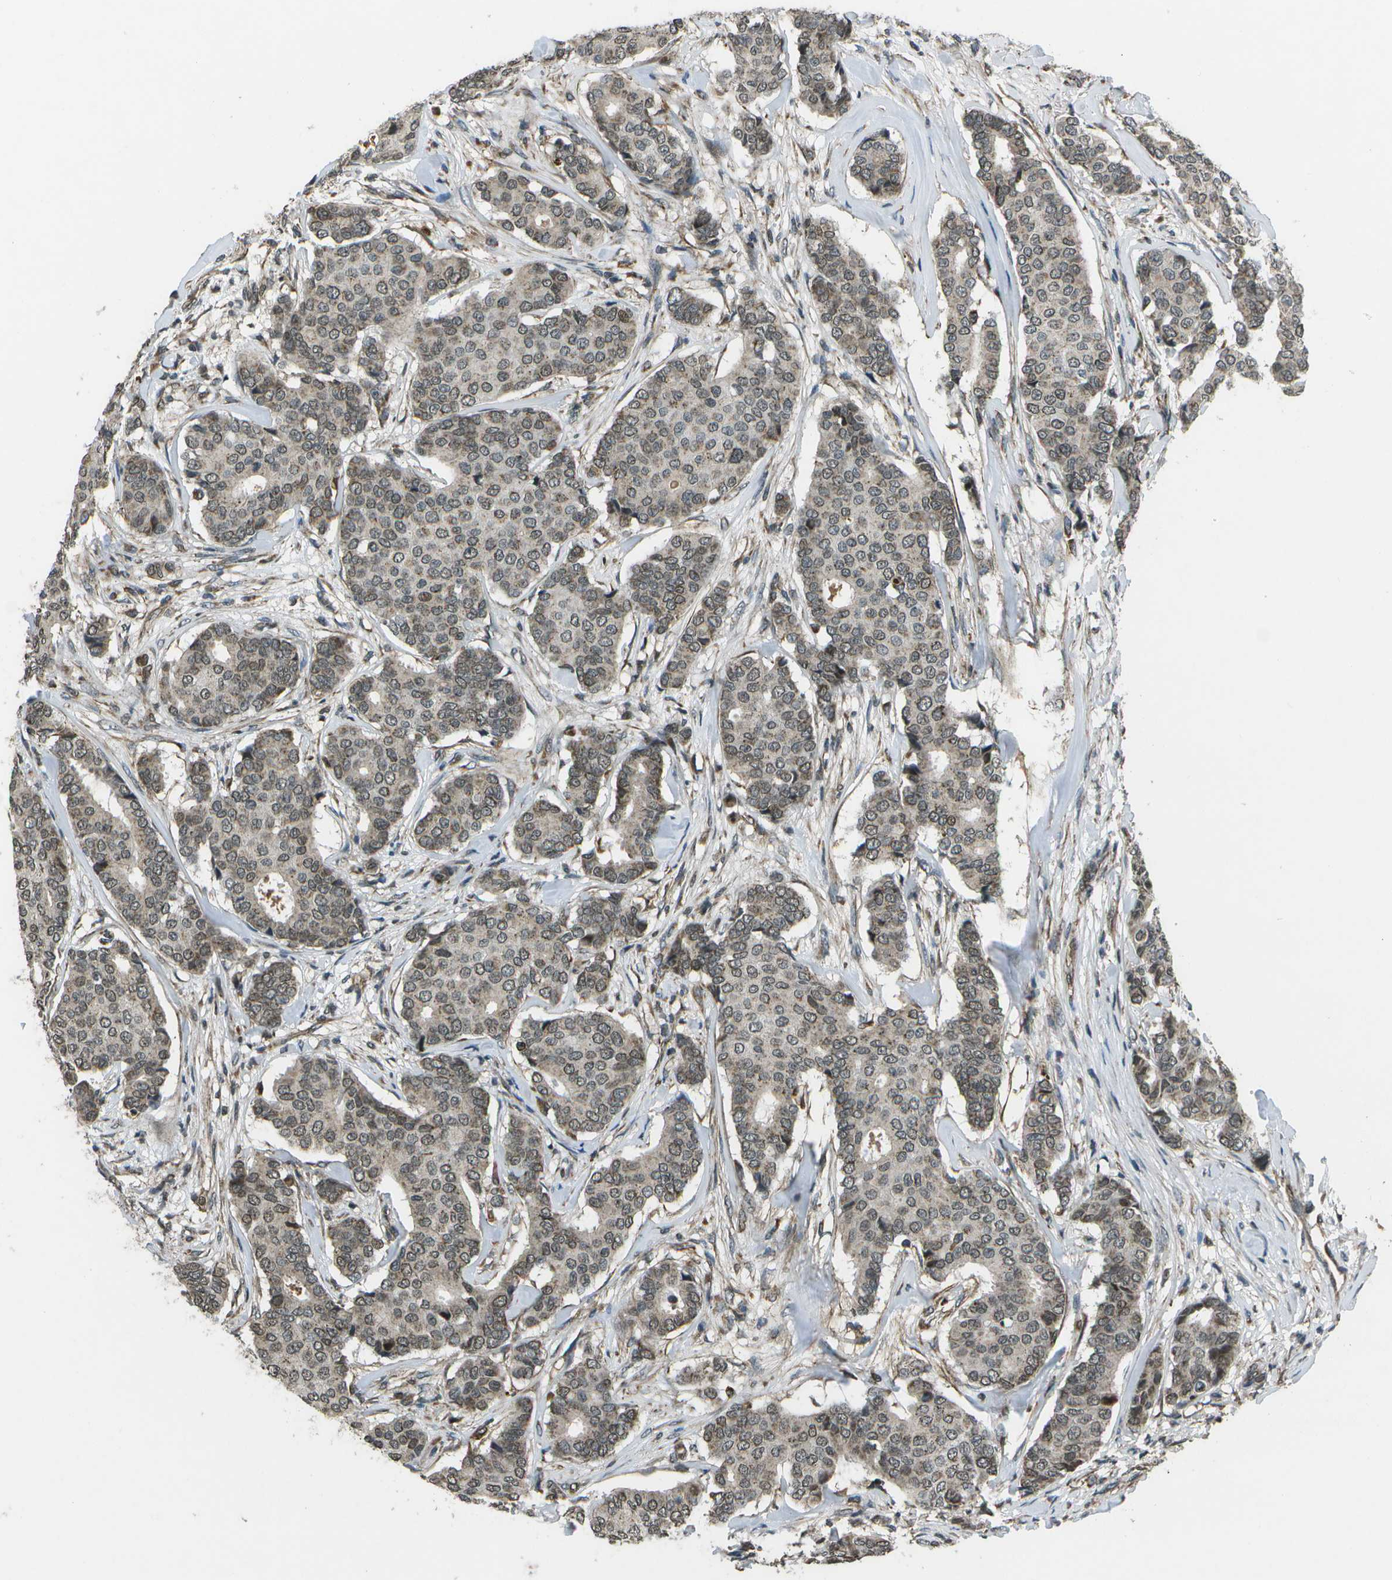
{"staining": {"intensity": "weak", "quantity": ">75%", "location": "cytoplasmic/membranous,nuclear"}, "tissue": "breast cancer", "cell_type": "Tumor cells", "image_type": "cancer", "snomed": [{"axis": "morphology", "description": "Duct carcinoma"}, {"axis": "topography", "description": "Breast"}], "caption": "Protein staining shows weak cytoplasmic/membranous and nuclear expression in approximately >75% of tumor cells in breast cancer (invasive ductal carcinoma).", "gene": "EIF2AK1", "patient": {"sex": "female", "age": 75}}